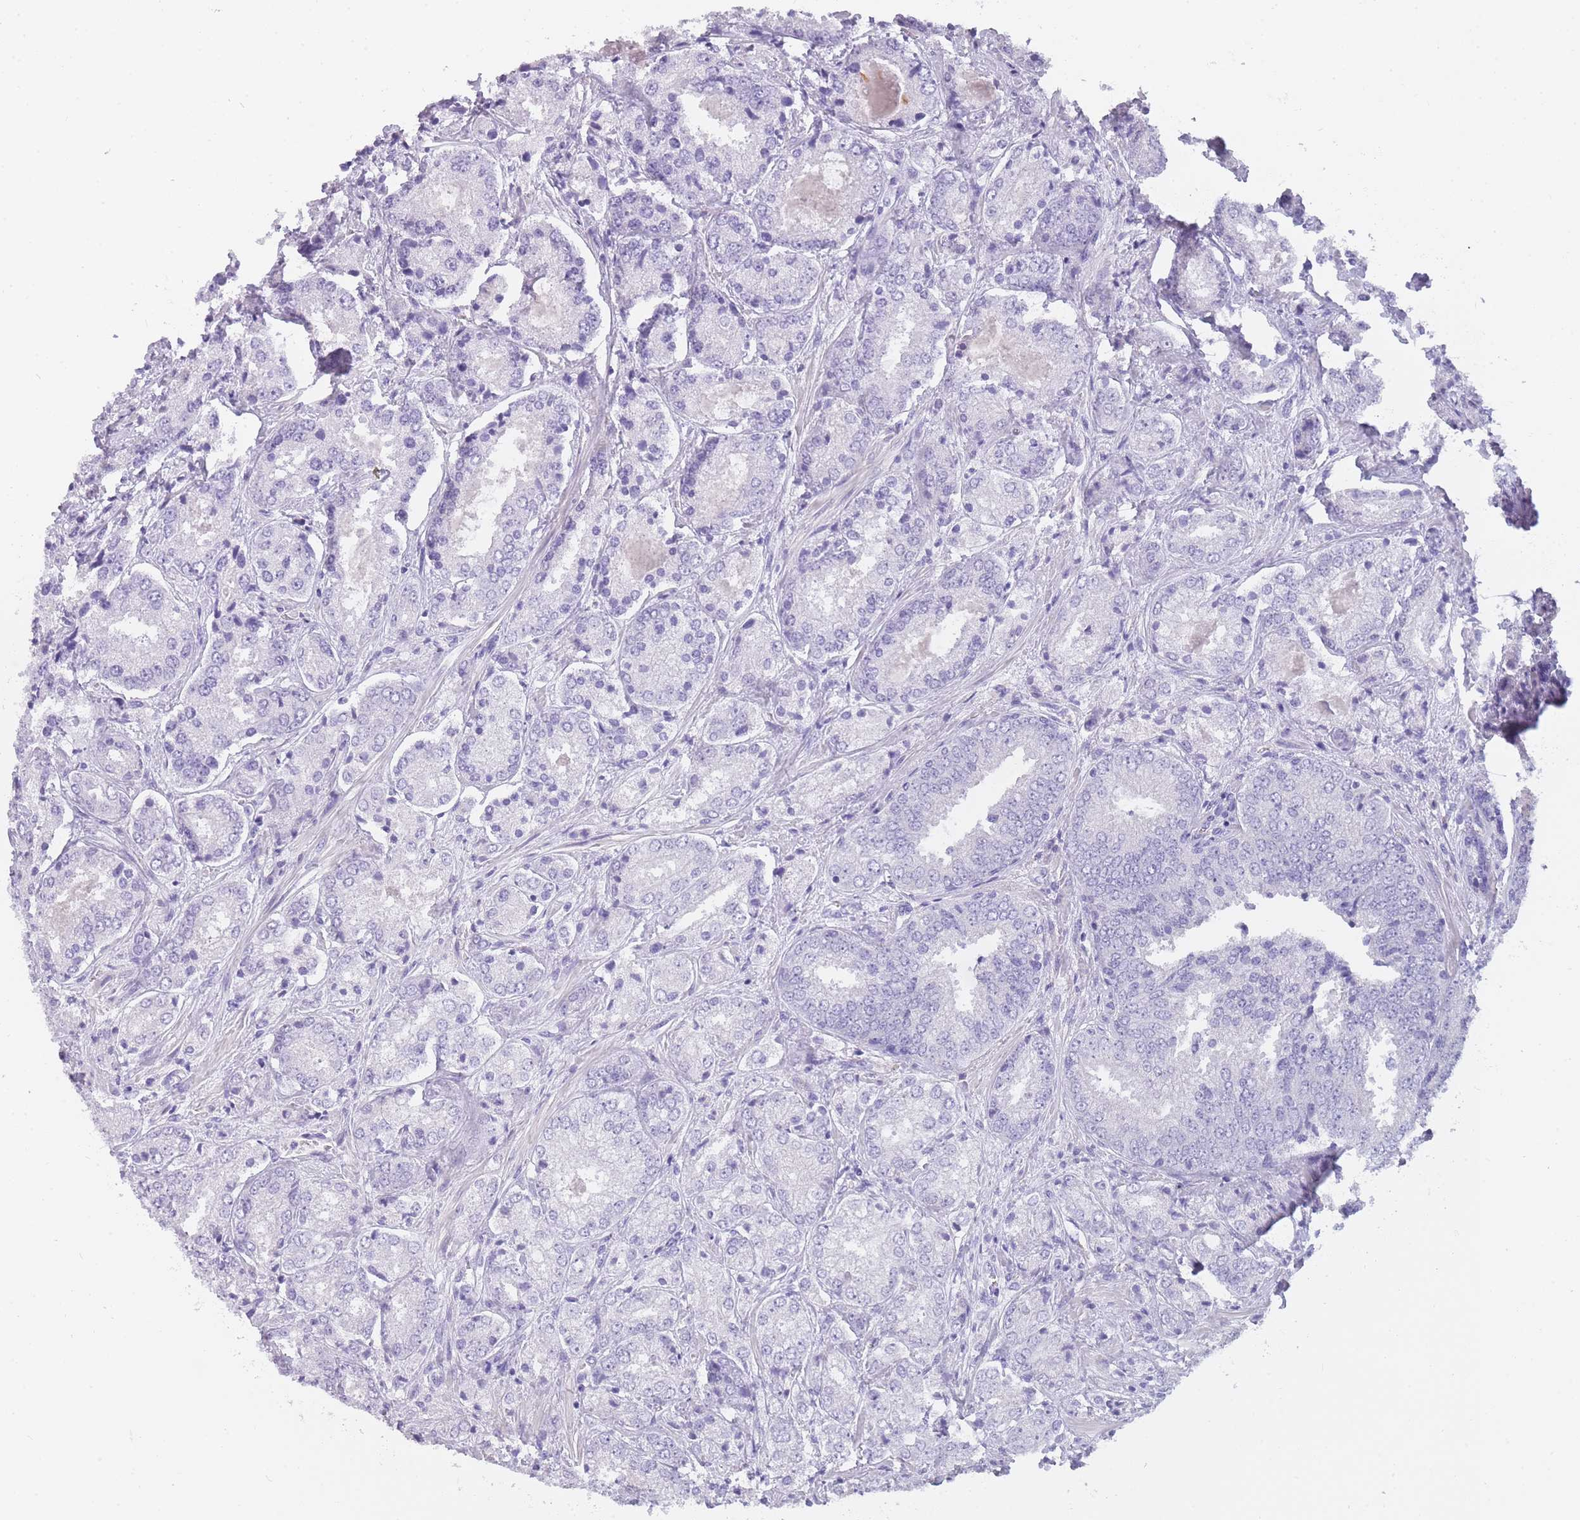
{"staining": {"intensity": "negative", "quantity": "none", "location": "none"}, "tissue": "prostate cancer", "cell_type": "Tumor cells", "image_type": "cancer", "snomed": [{"axis": "morphology", "description": "Adenocarcinoma, High grade"}, {"axis": "topography", "description": "Prostate"}], "caption": "DAB (3,3'-diaminobenzidine) immunohistochemical staining of human high-grade adenocarcinoma (prostate) shows no significant positivity in tumor cells. (DAB IHC, high magnification).", "gene": "TCP11", "patient": {"sex": "male", "age": 63}}